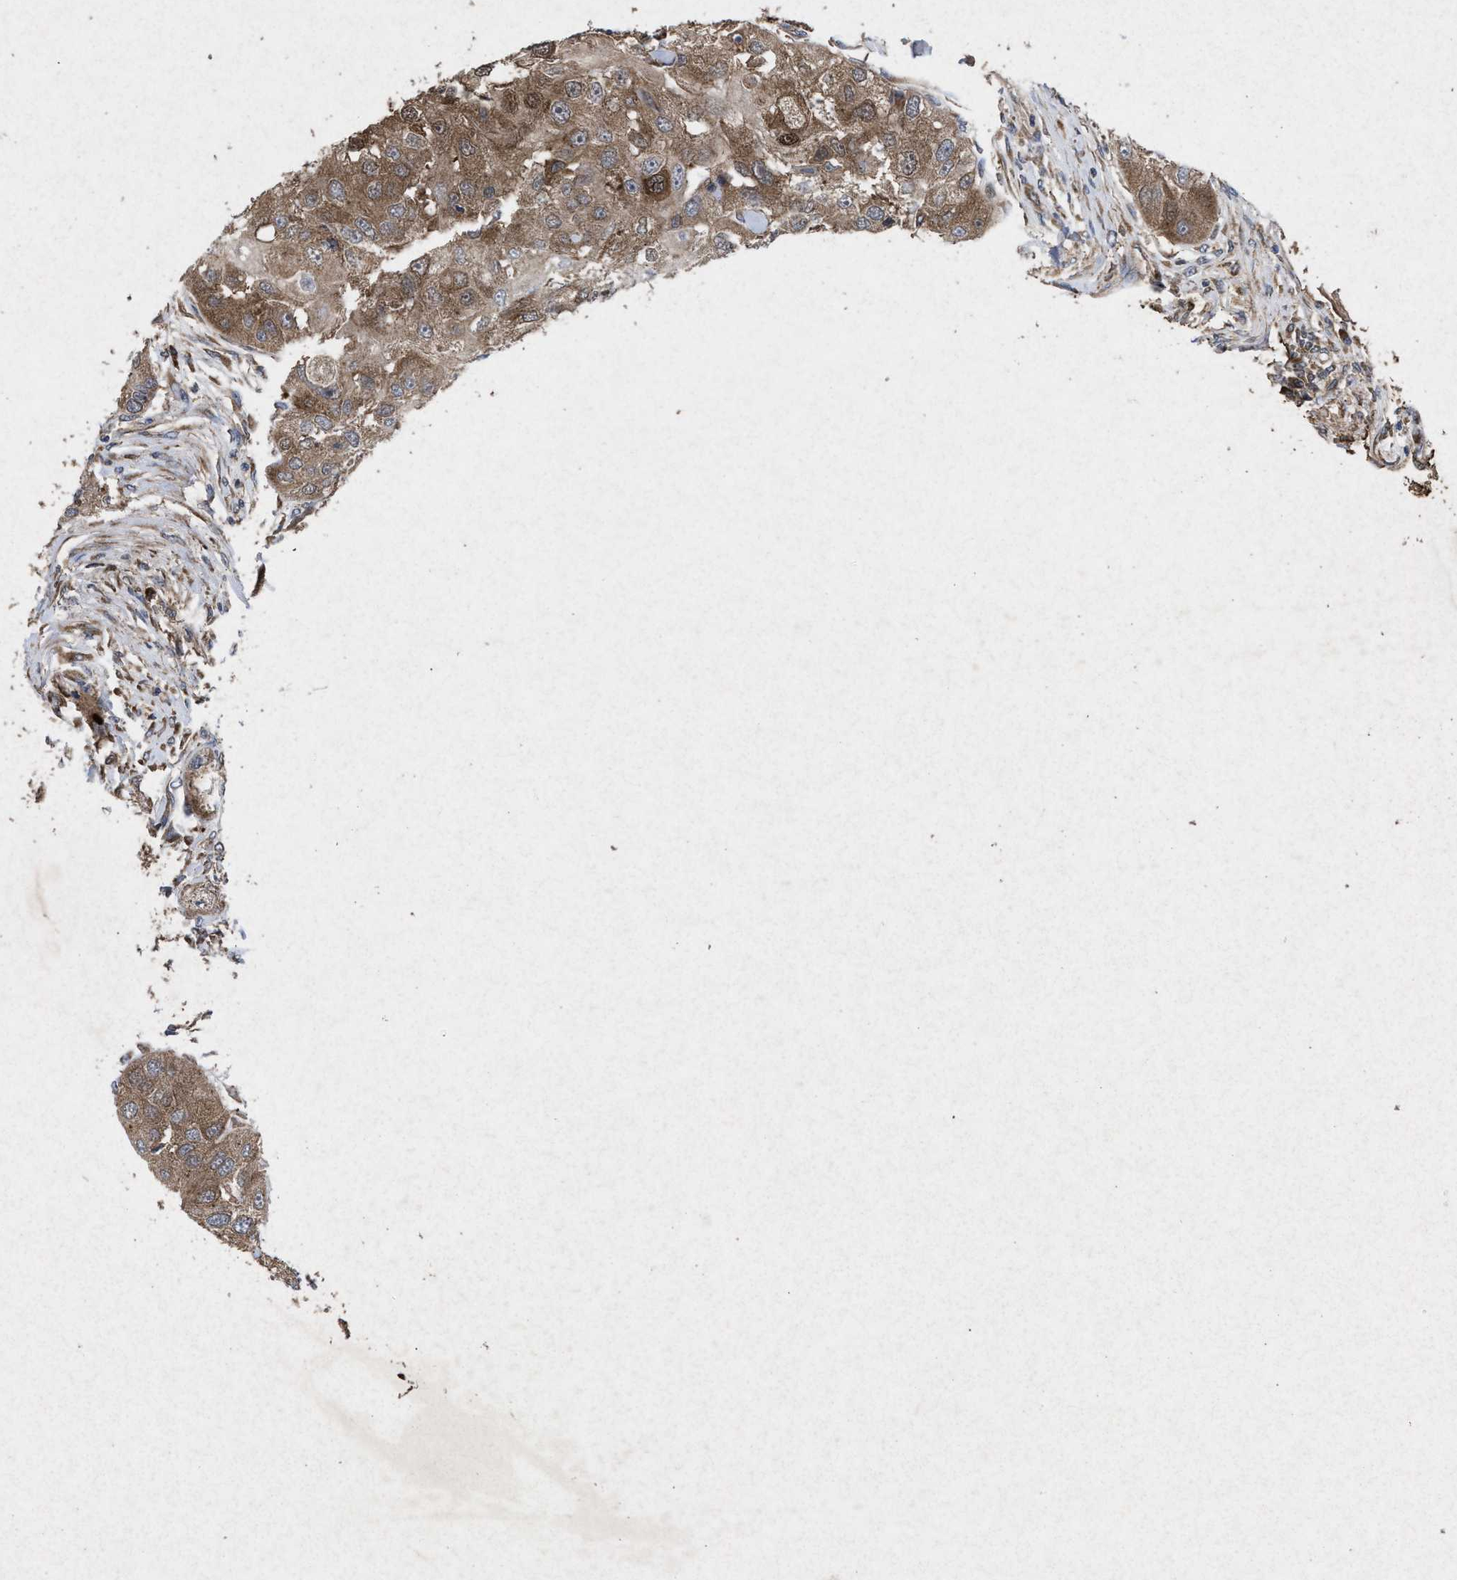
{"staining": {"intensity": "moderate", "quantity": ">75%", "location": "cytoplasmic/membranous"}, "tissue": "head and neck cancer", "cell_type": "Tumor cells", "image_type": "cancer", "snomed": [{"axis": "morphology", "description": "Normal tissue, NOS"}, {"axis": "morphology", "description": "Squamous cell carcinoma, NOS"}, {"axis": "topography", "description": "Skeletal muscle"}, {"axis": "topography", "description": "Head-Neck"}], "caption": "Brown immunohistochemical staining in squamous cell carcinoma (head and neck) reveals moderate cytoplasmic/membranous staining in about >75% of tumor cells.", "gene": "MSI2", "patient": {"sex": "male", "age": 51}}